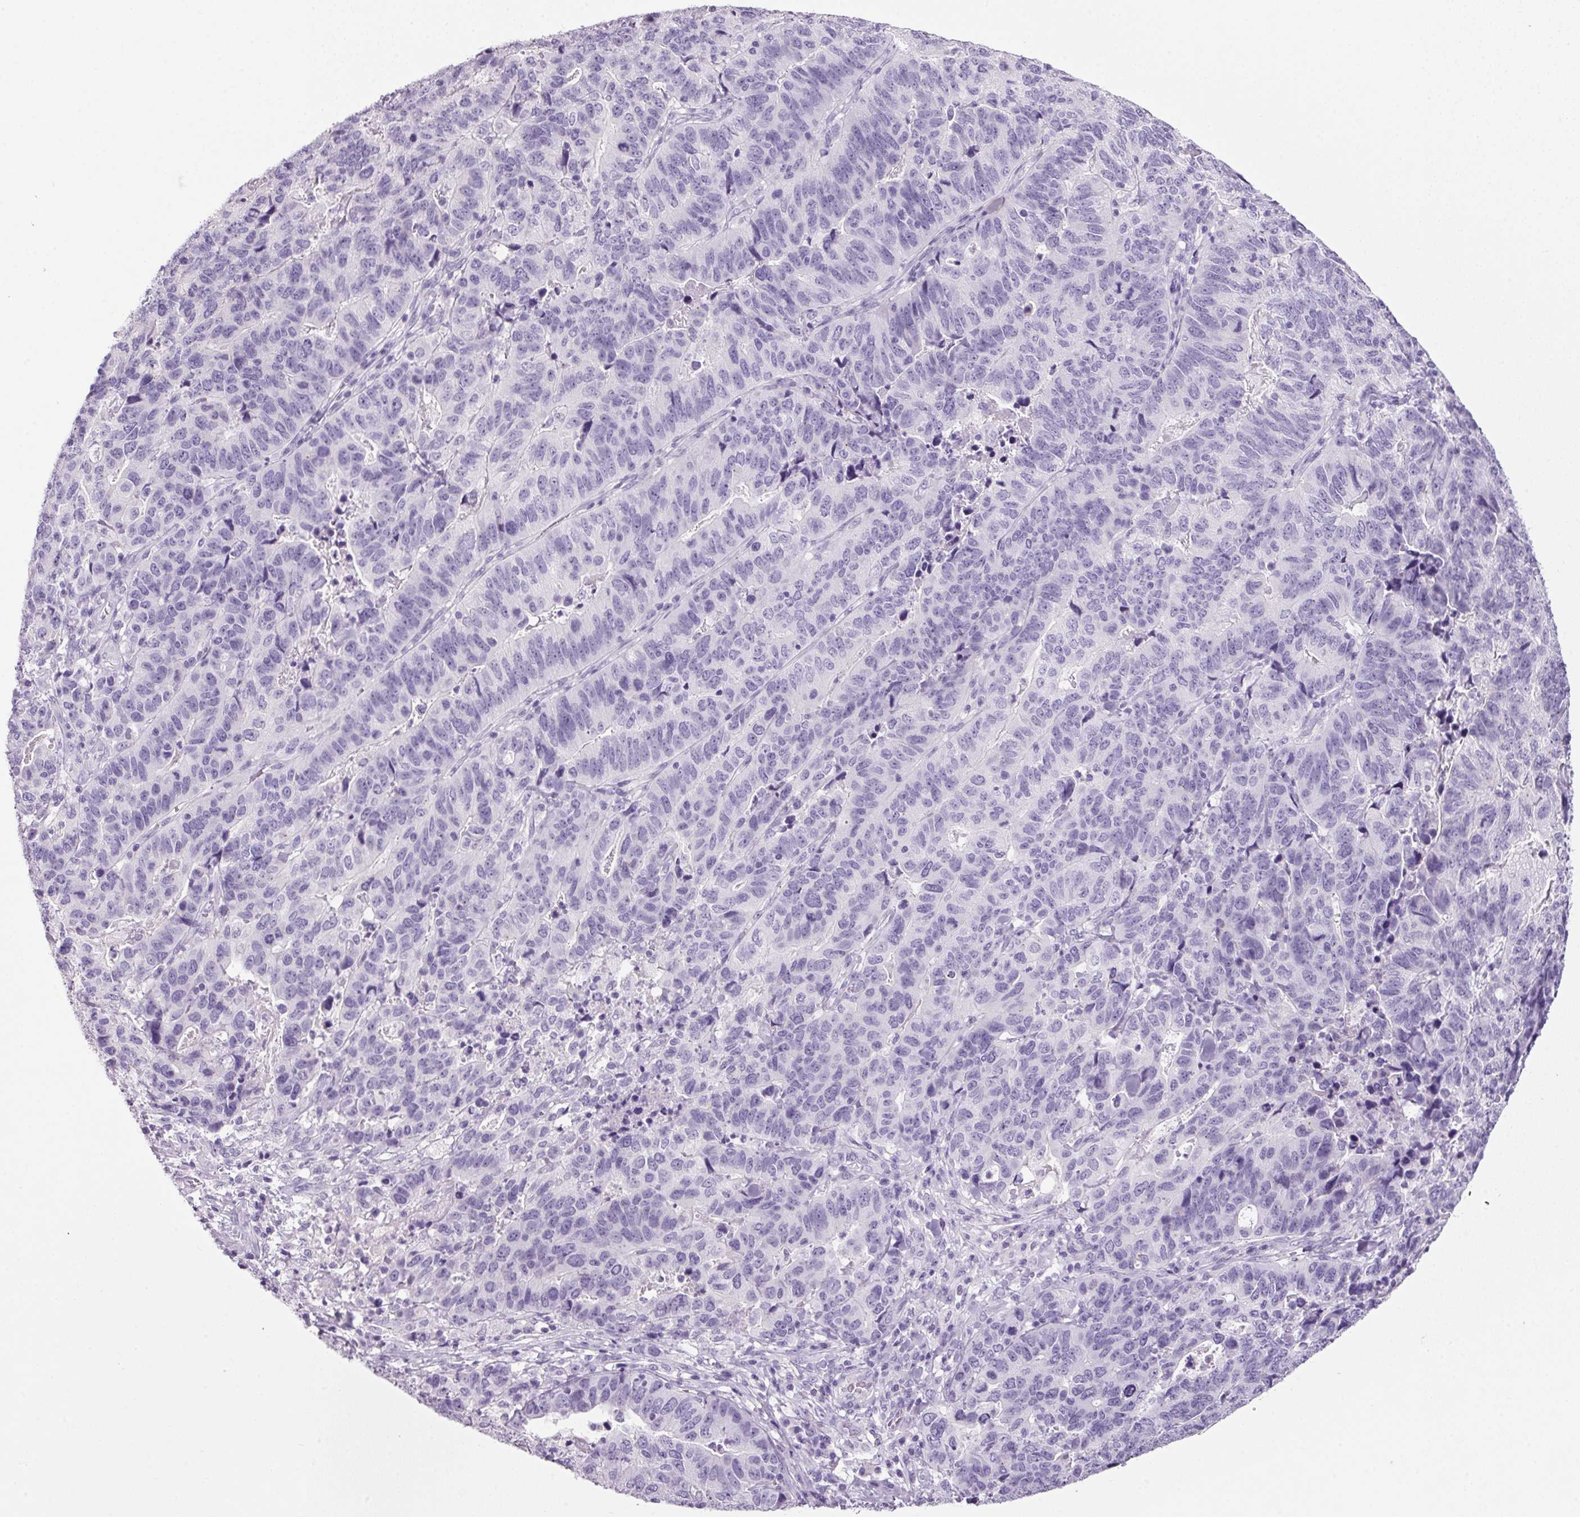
{"staining": {"intensity": "negative", "quantity": "none", "location": "none"}, "tissue": "stomach cancer", "cell_type": "Tumor cells", "image_type": "cancer", "snomed": [{"axis": "morphology", "description": "Adenocarcinoma, NOS"}, {"axis": "topography", "description": "Stomach, upper"}], "caption": "An immunohistochemistry (IHC) image of stomach adenocarcinoma is shown. There is no staining in tumor cells of stomach adenocarcinoma.", "gene": "PPP1R1A", "patient": {"sex": "female", "age": 67}}